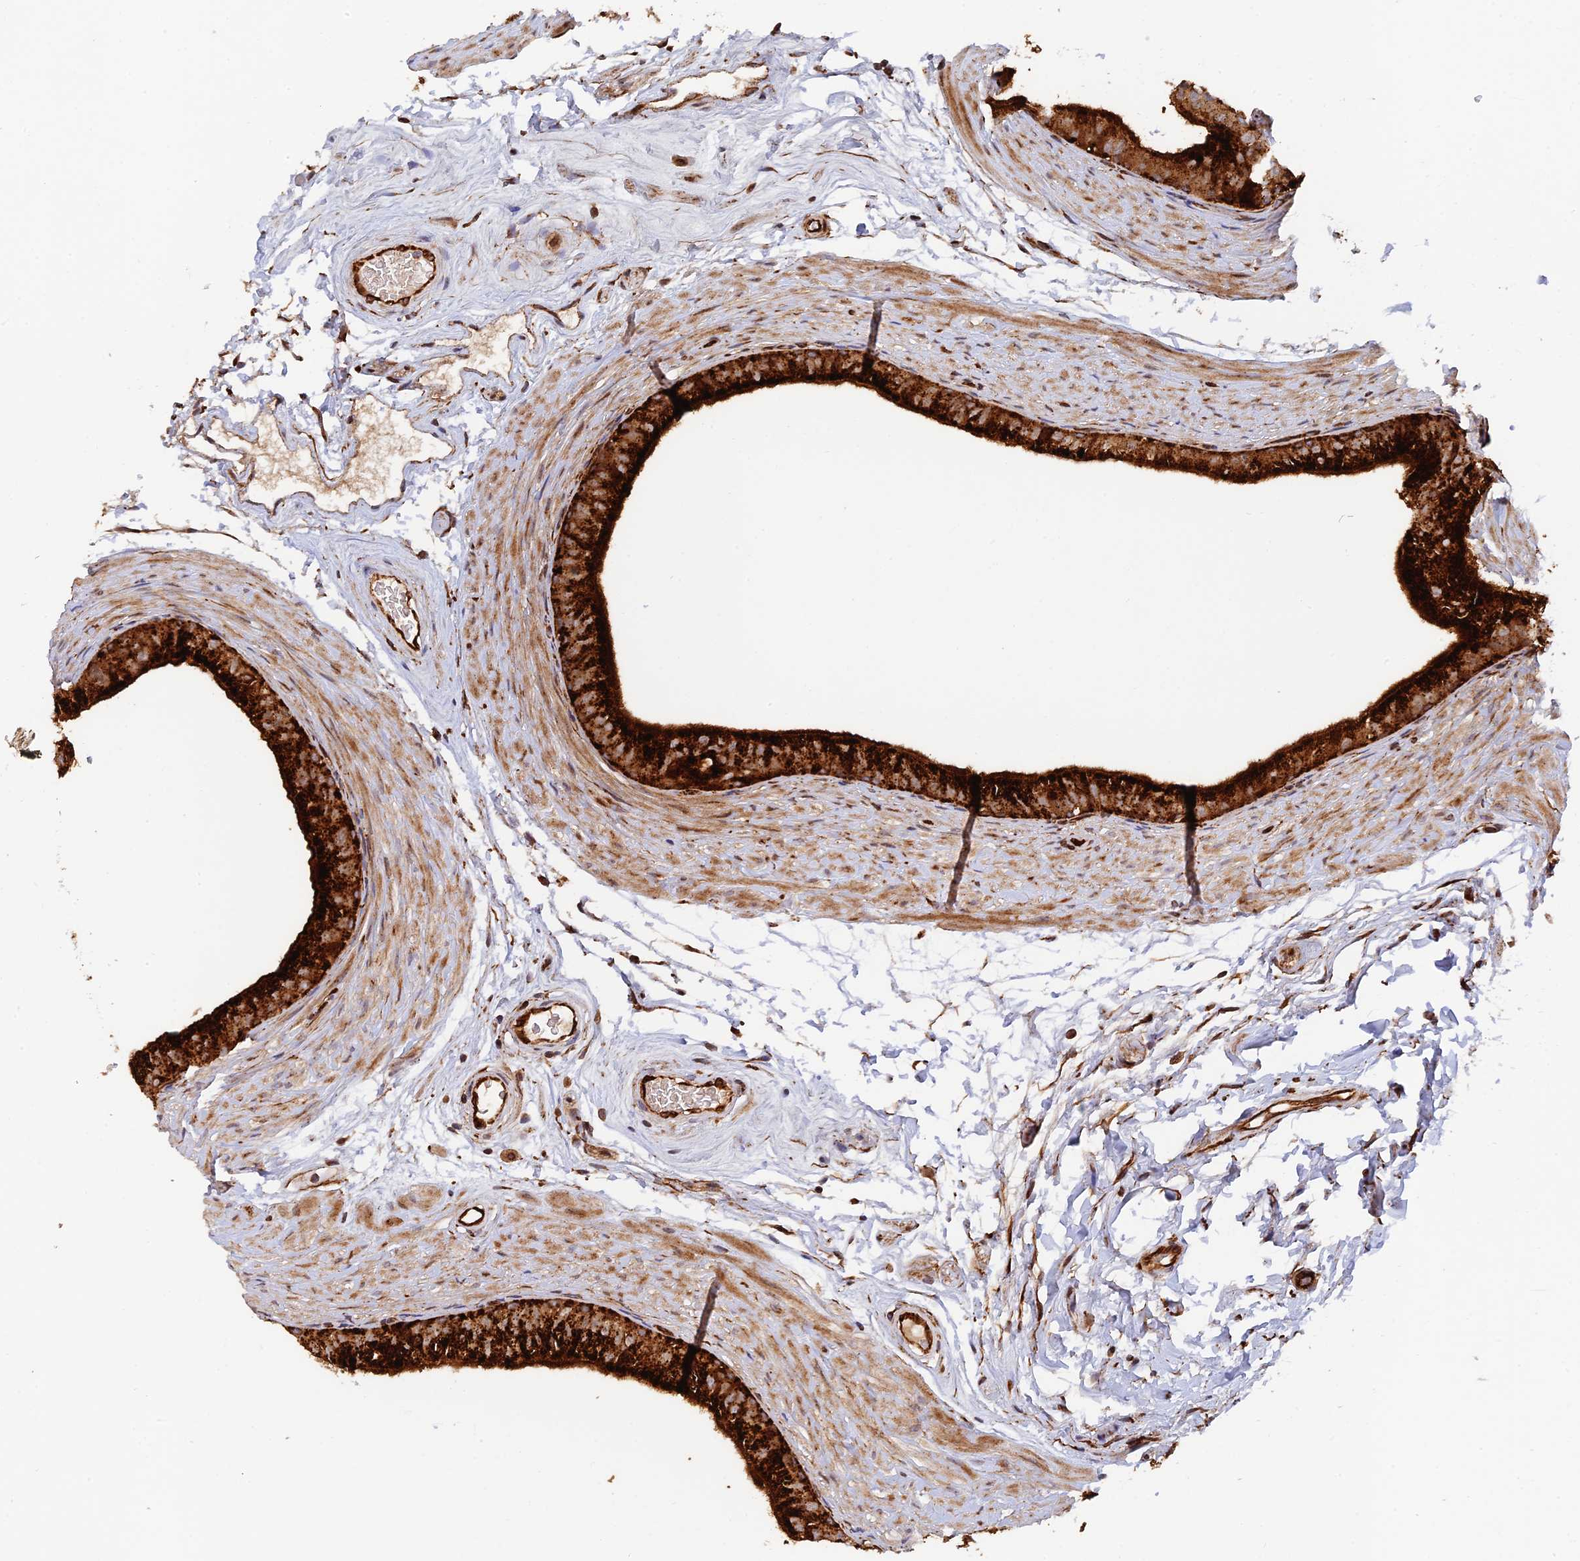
{"staining": {"intensity": "strong", "quantity": ">75%", "location": "cytoplasmic/membranous"}, "tissue": "epididymis", "cell_type": "Glandular cells", "image_type": "normal", "snomed": [{"axis": "morphology", "description": "Normal tissue, NOS"}, {"axis": "topography", "description": "Epididymis"}], "caption": "This image demonstrates normal epididymis stained with immunohistochemistry (IHC) to label a protein in brown. The cytoplasmic/membranous of glandular cells show strong positivity for the protein. Nuclei are counter-stained blue.", "gene": "PPP2R3C", "patient": {"sex": "male", "age": 45}}